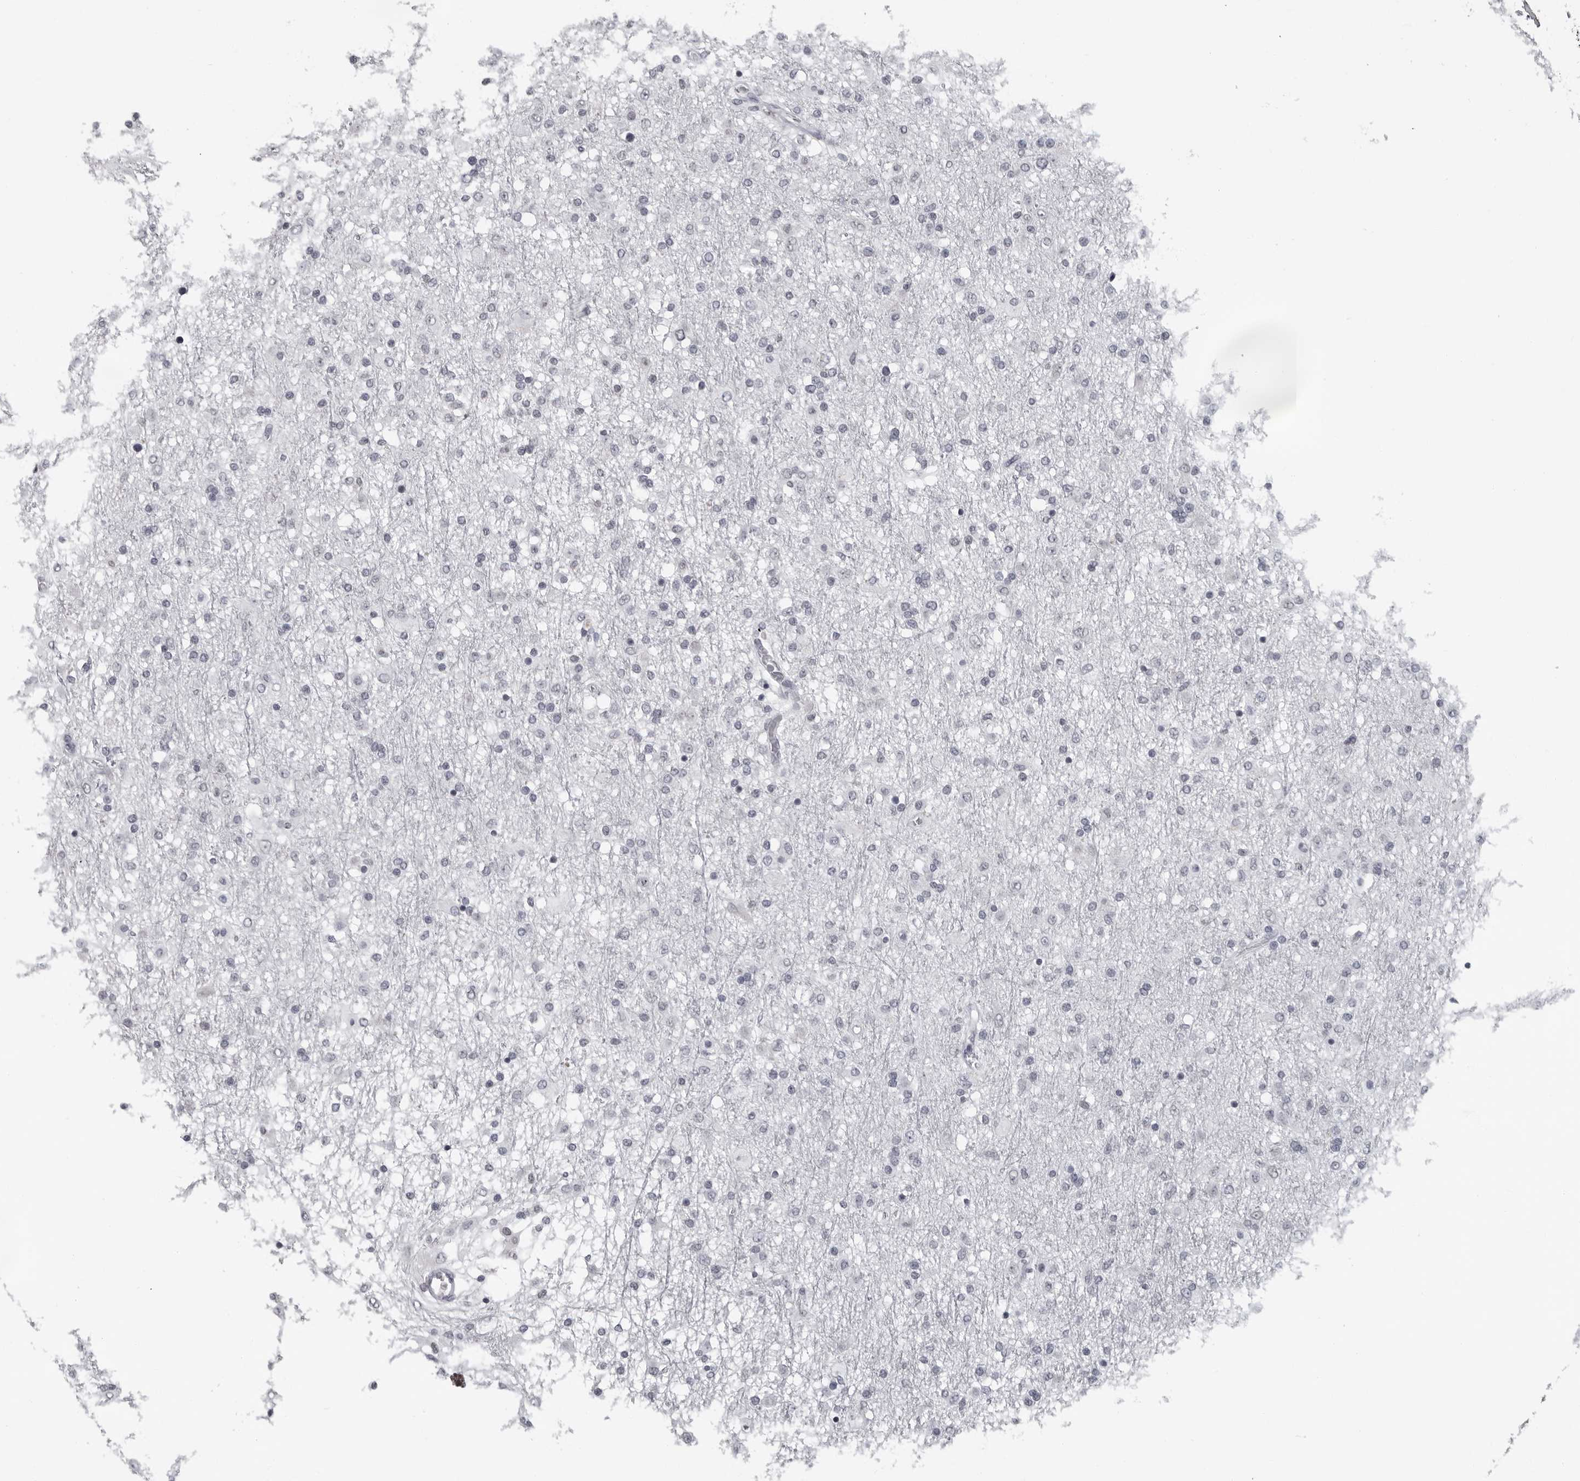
{"staining": {"intensity": "negative", "quantity": "none", "location": "none"}, "tissue": "glioma", "cell_type": "Tumor cells", "image_type": "cancer", "snomed": [{"axis": "morphology", "description": "Glioma, malignant, Low grade"}, {"axis": "topography", "description": "Brain"}], "caption": "IHC image of neoplastic tissue: malignant glioma (low-grade) stained with DAB (3,3'-diaminobenzidine) displays no significant protein staining in tumor cells. The staining is performed using DAB brown chromogen with nuclei counter-stained in using hematoxylin.", "gene": "LZIC", "patient": {"sex": "male", "age": 65}}